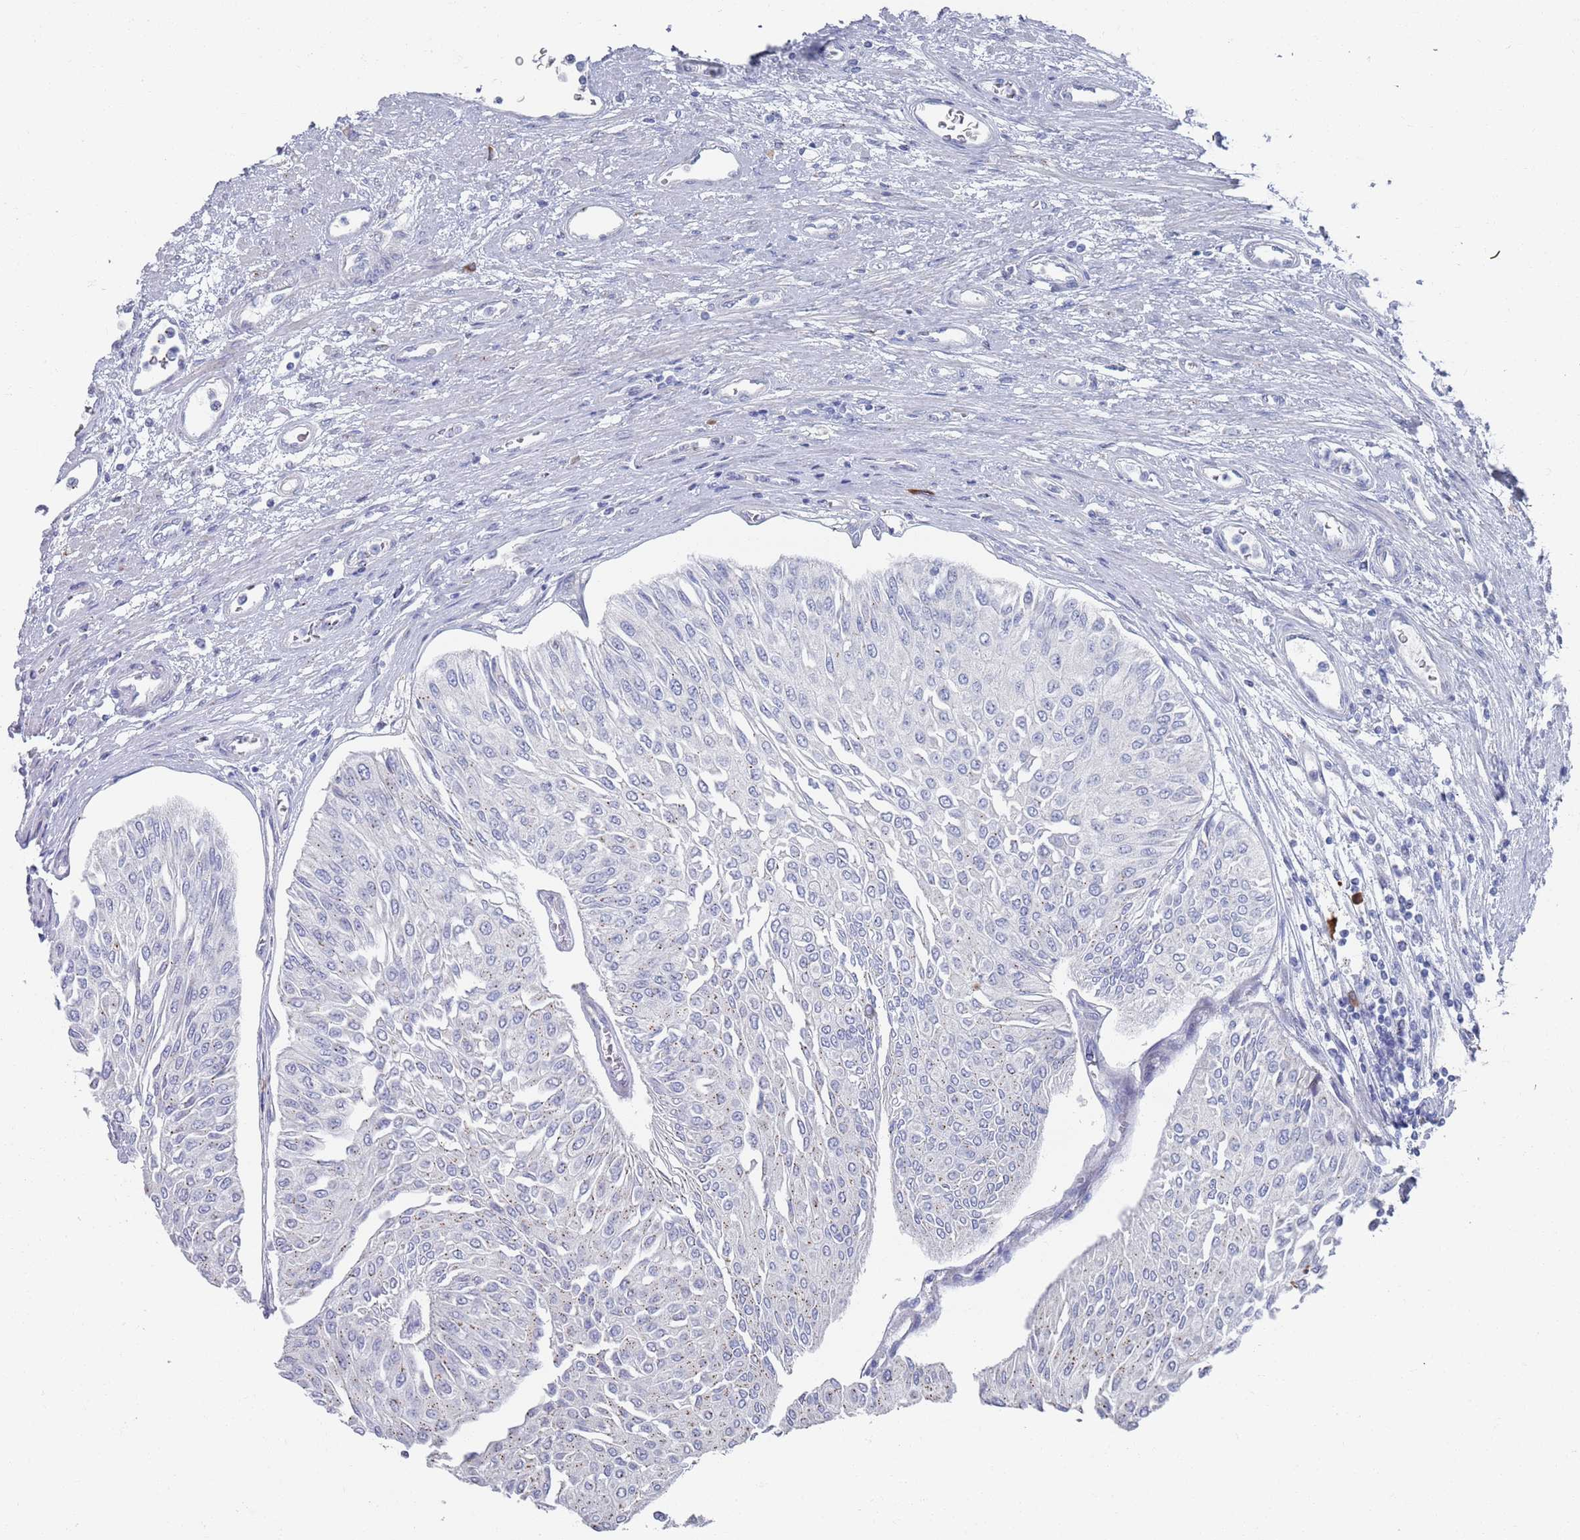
{"staining": {"intensity": "weak", "quantity": "25%-75%", "location": "cytoplasmic/membranous"}, "tissue": "urothelial cancer", "cell_type": "Tumor cells", "image_type": "cancer", "snomed": [{"axis": "morphology", "description": "Urothelial carcinoma, Low grade"}, {"axis": "topography", "description": "Urinary bladder"}], "caption": "DAB (3,3'-diaminobenzidine) immunohistochemical staining of human urothelial cancer reveals weak cytoplasmic/membranous protein staining in about 25%-75% of tumor cells.", "gene": "MAT1A", "patient": {"sex": "male", "age": 67}}